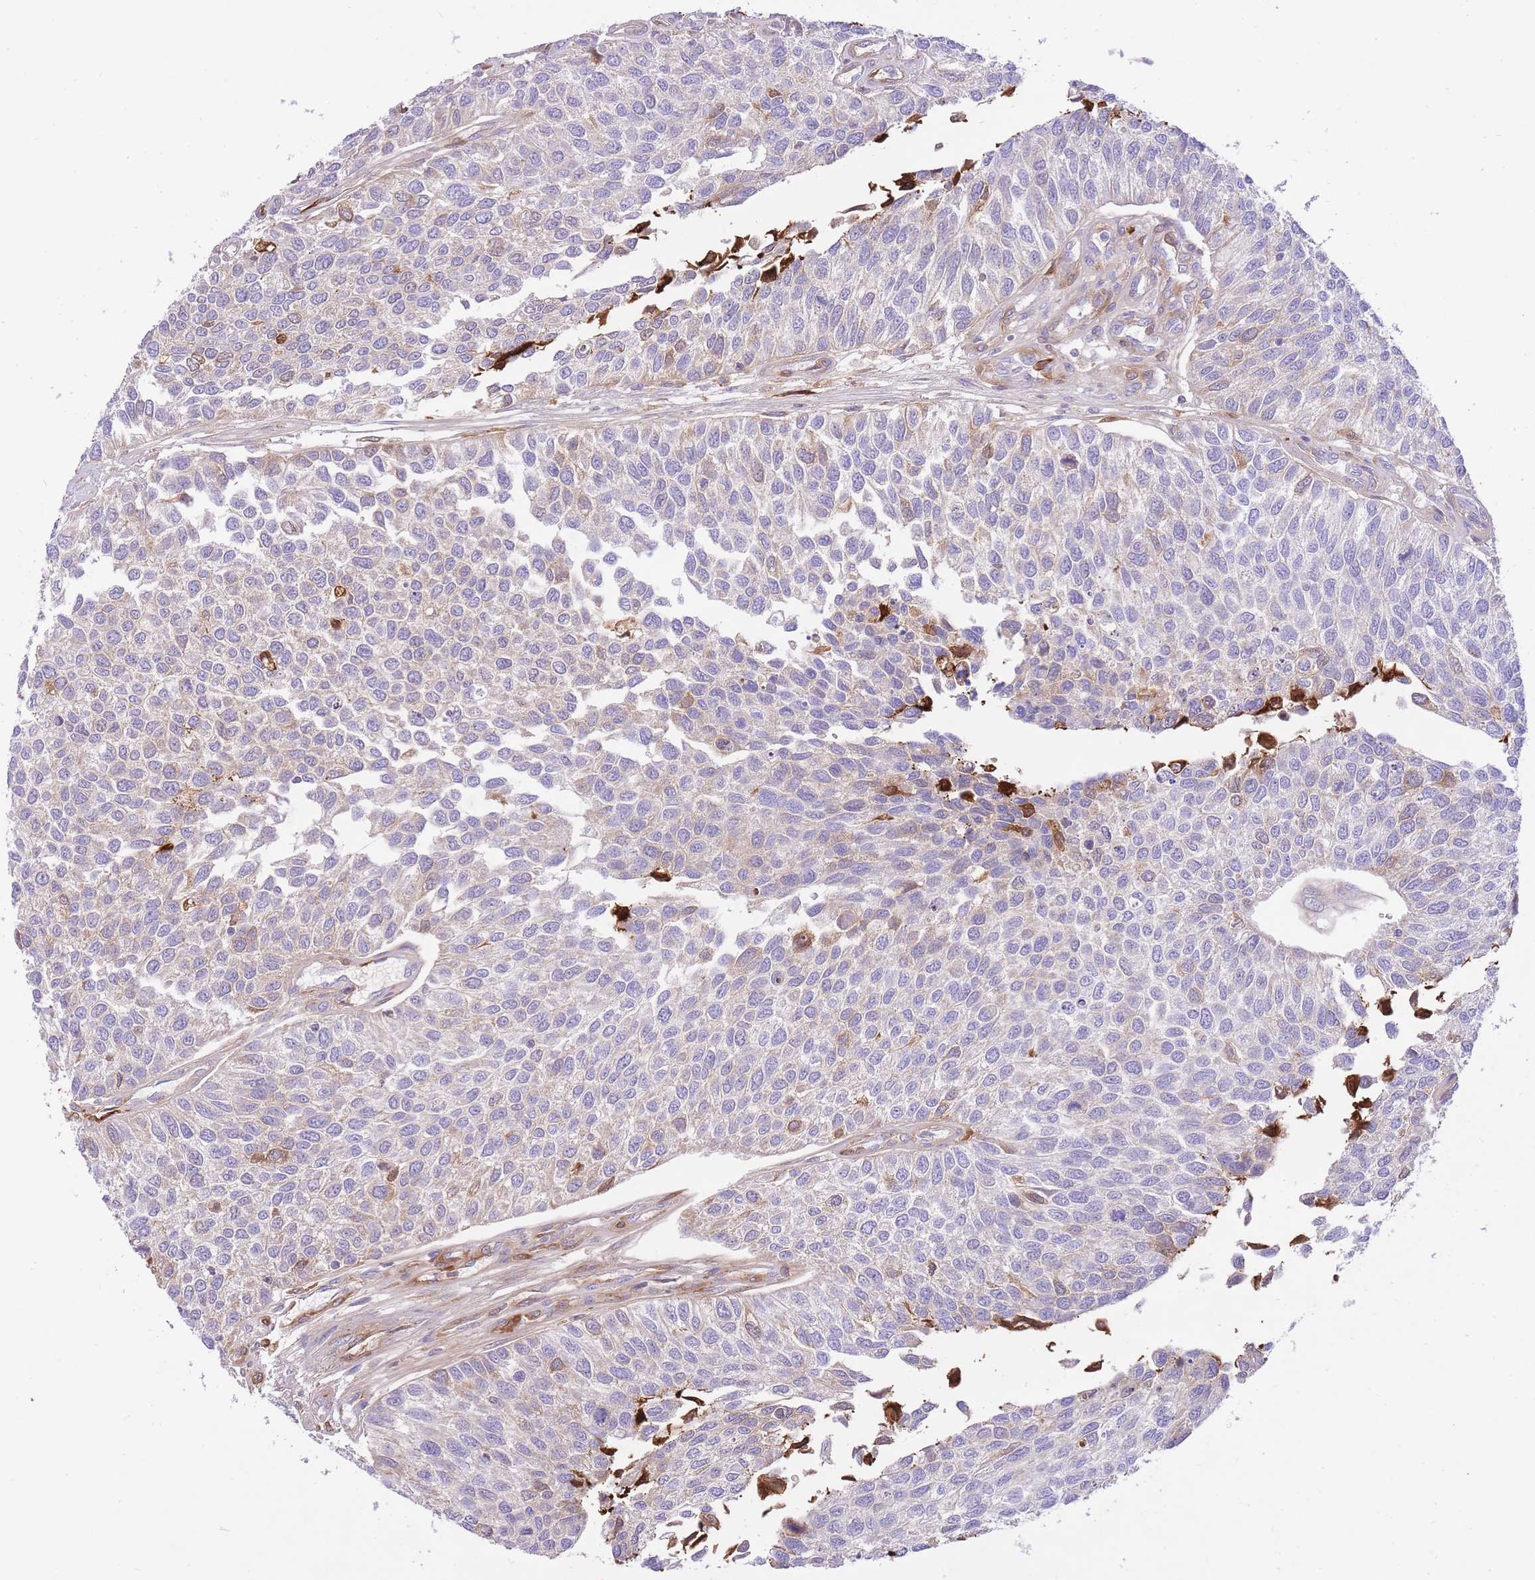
{"staining": {"intensity": "negative", "quantity": "none", "location": "none"}, "tissue": "urothelial cancer", "cell_type": "Tumor cells", "image_type": "cancer", "snomed": [{"axis": "morphology", "description": "Urothelial carcinoma, NOS"}, {"axis": "topography", "description": "Urinary bladder"}], "caption": "Immunohistochemistry of transitional cell carcinoma reveals no expression in tumor cells. (Stains: DAB (3,3'-diaminobenzidine) immunohistochemistry with hematoxylin counter stain, Microscopy: brightfield microscopy at high magnification).", "gene": "HRG", "patient": {"sex": "male", "age": 55}}